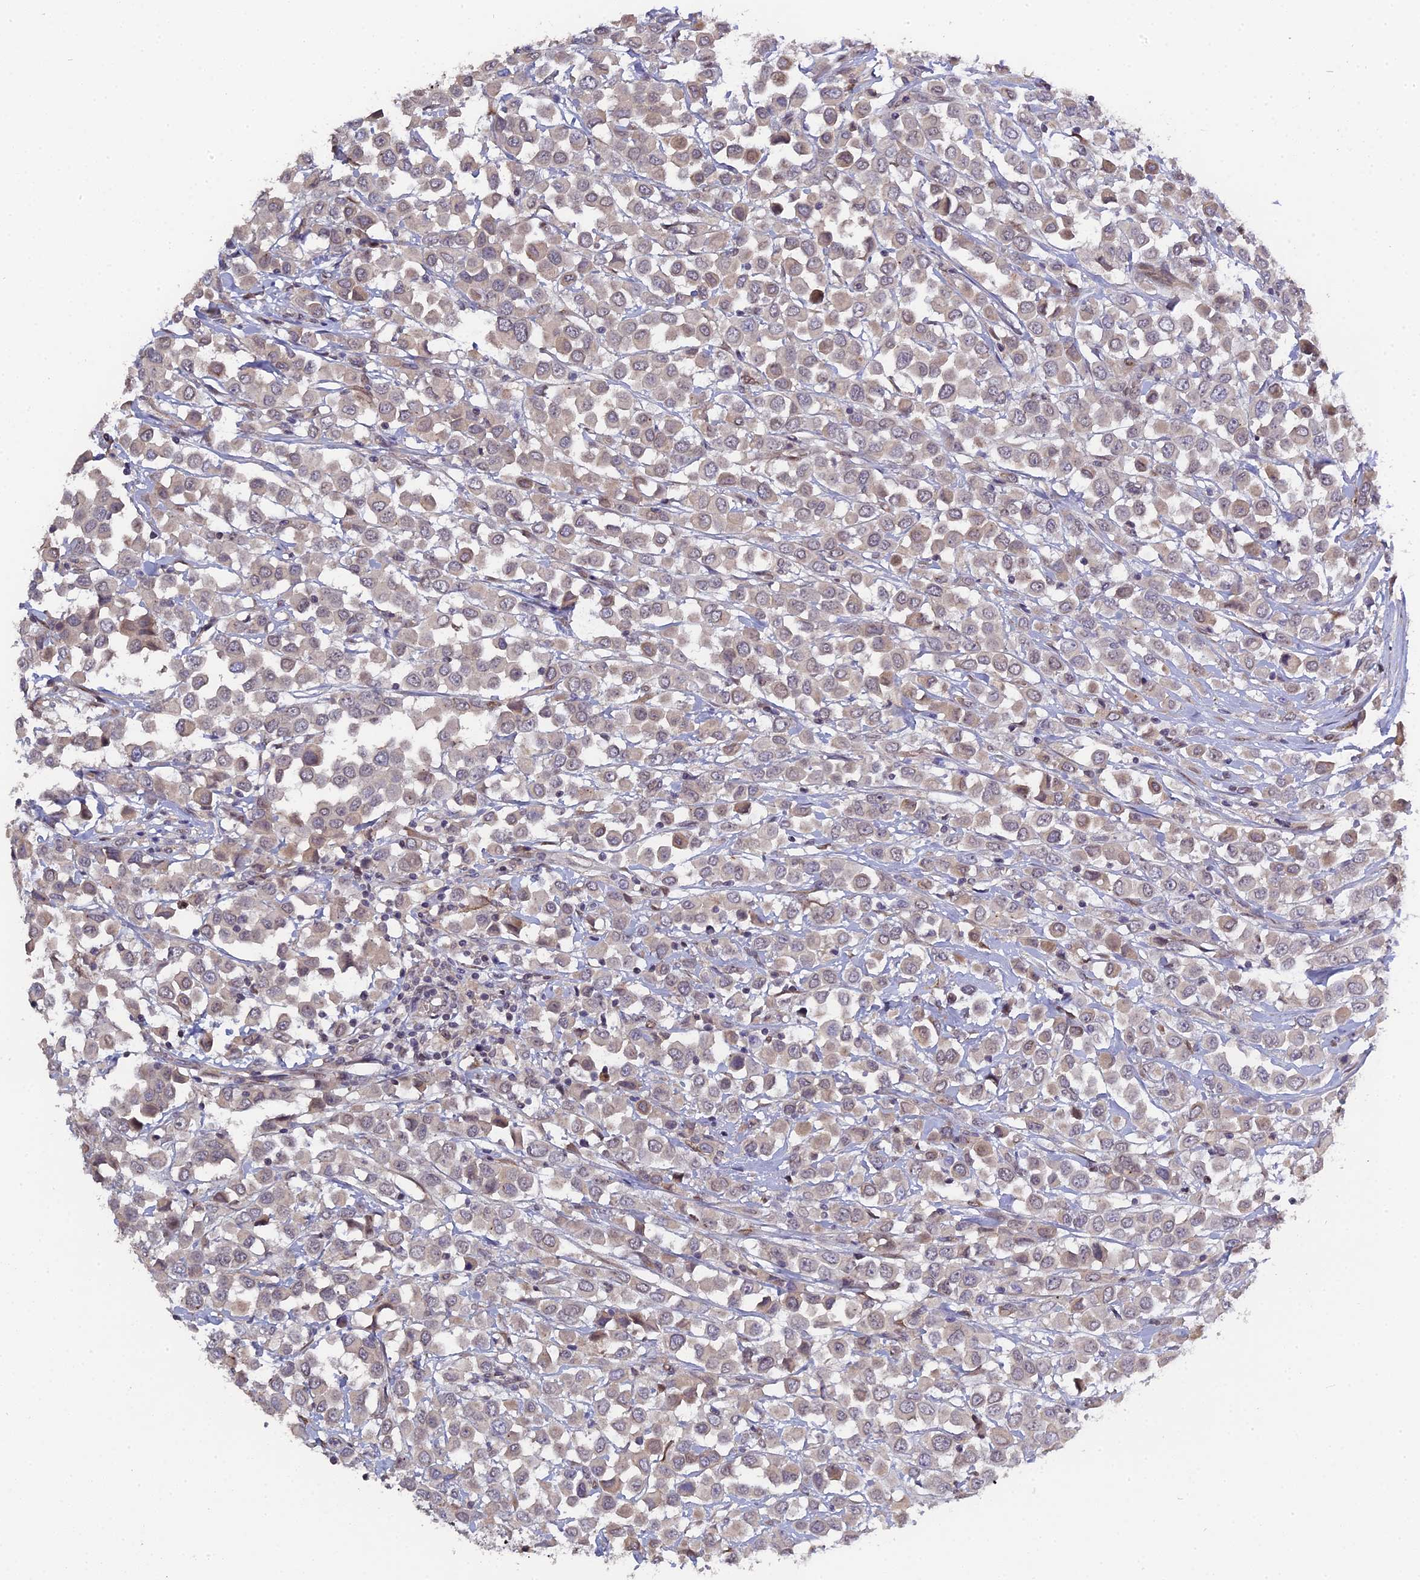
{"staining": {"intensity": "weak", "quantity": "<25%", "location": "cytoplasmic/membranous,nuclear"}, "tissue": "breast cancer", "cell_type": "Tumor cells", "image_type": "cancer", "snomed": [{"axis": "morphology", "description": "Duct carcinoma"}, {"axis": "topography", "description": "Breast"}], "caption": "Invasive ductal carcinoma (breast) was stained to show a protein in brown. There is no significant positivity in tumor cells.", "gene": "PYGO1", "patient": {"sex": "female", "age": 61}}